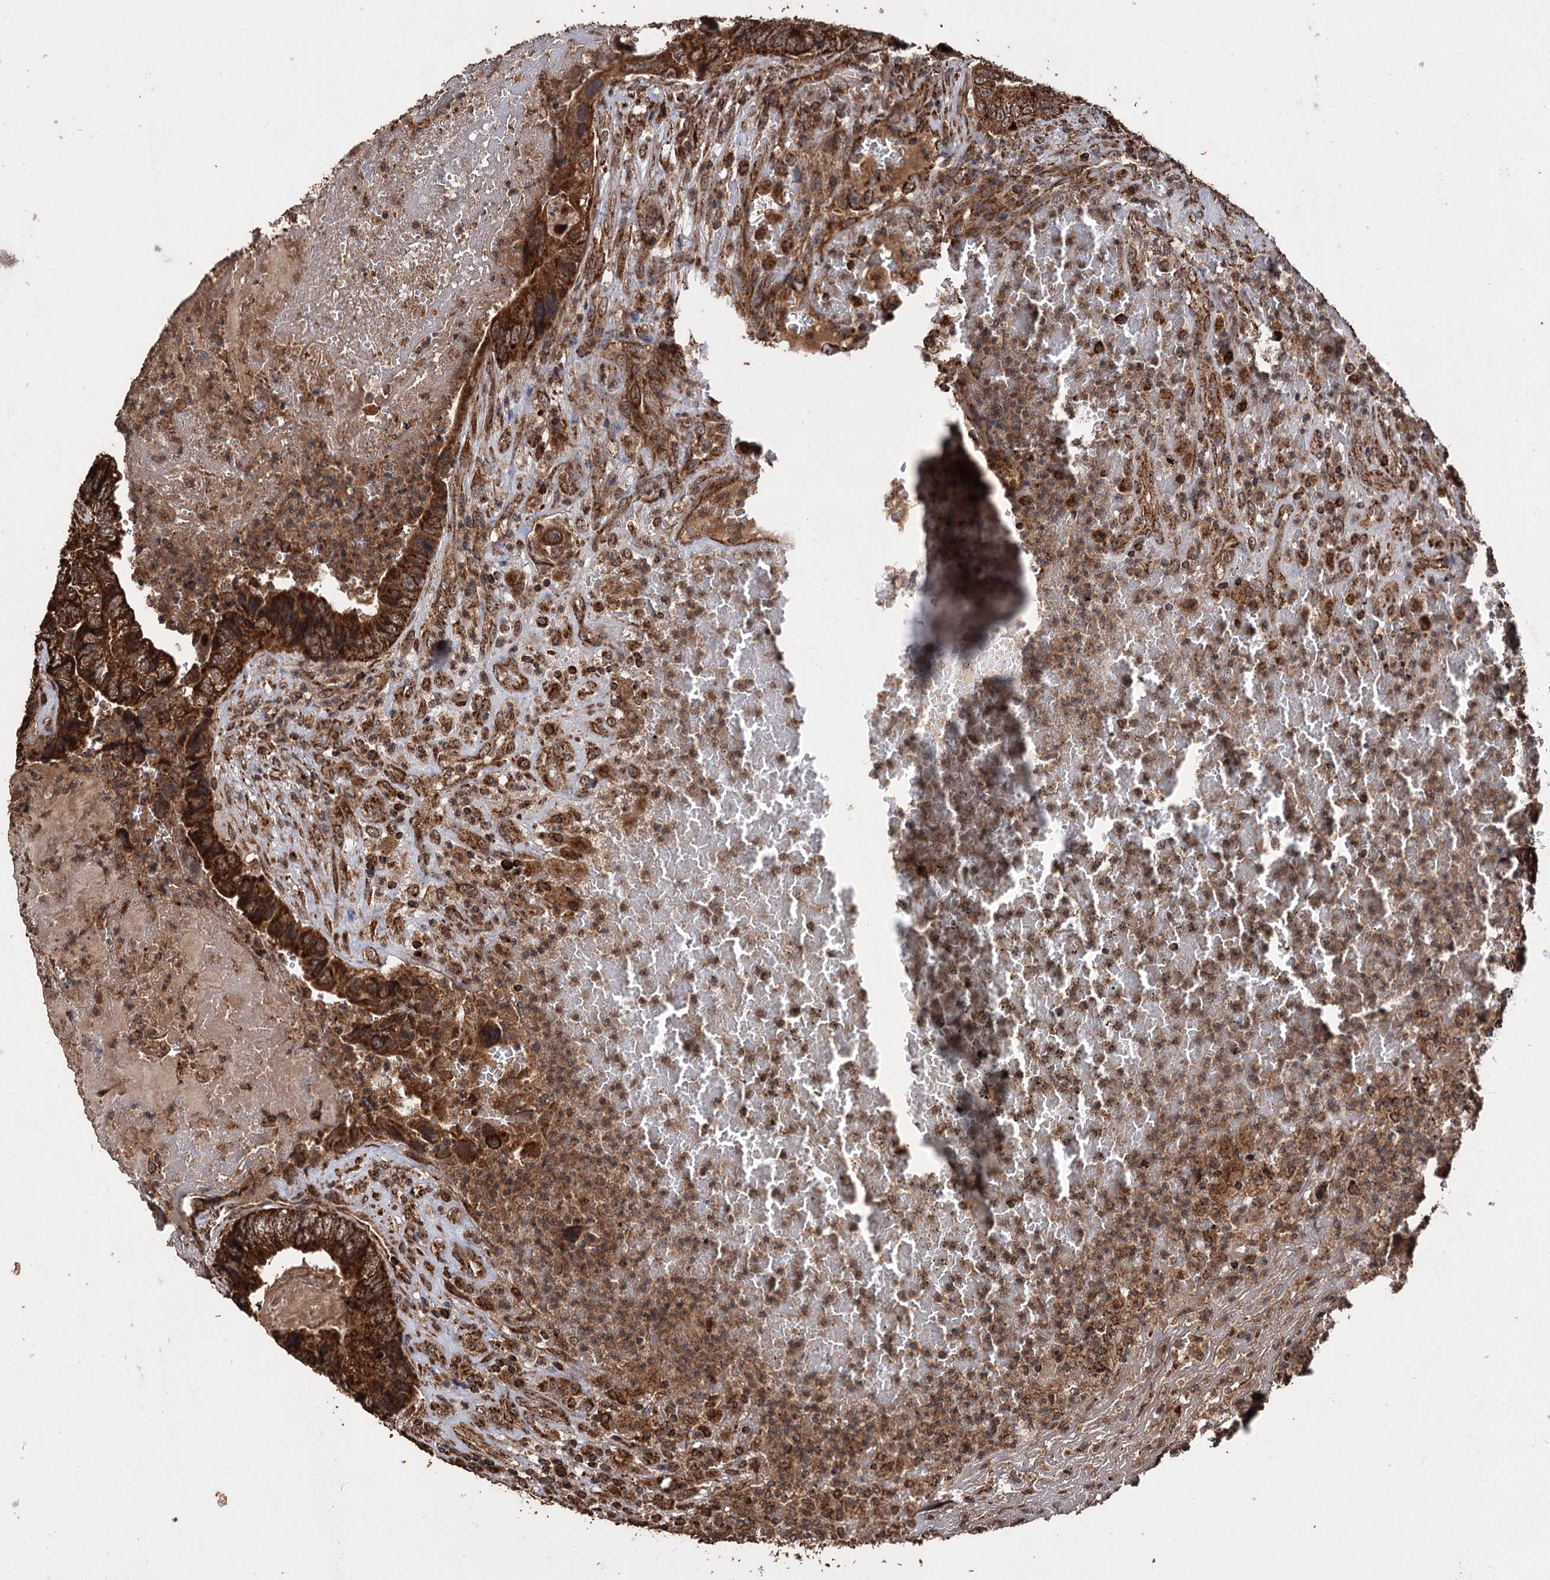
{"staining": {"intensity": "strong", "quantity": ">75%", "location": "cytoplasmic/membranous"}, "tissue": "colorectal cancer", "cell_type": "Tumor cells", "image_type": "cancer", "snomed": [{"axis": "morphology", "description": "Adenocarcinoma, NOS"}, {"axis": "topography", "description": "Colon"}], "caption": "Immunohistochemical staining of adenocarcinoma (colorectal) reveals high levels of strong cytoplasmic/membranous protein expression in about >75% of tumor cells.", "gene": "IPO4", "patient": {"sex": "female", "age": 67}}